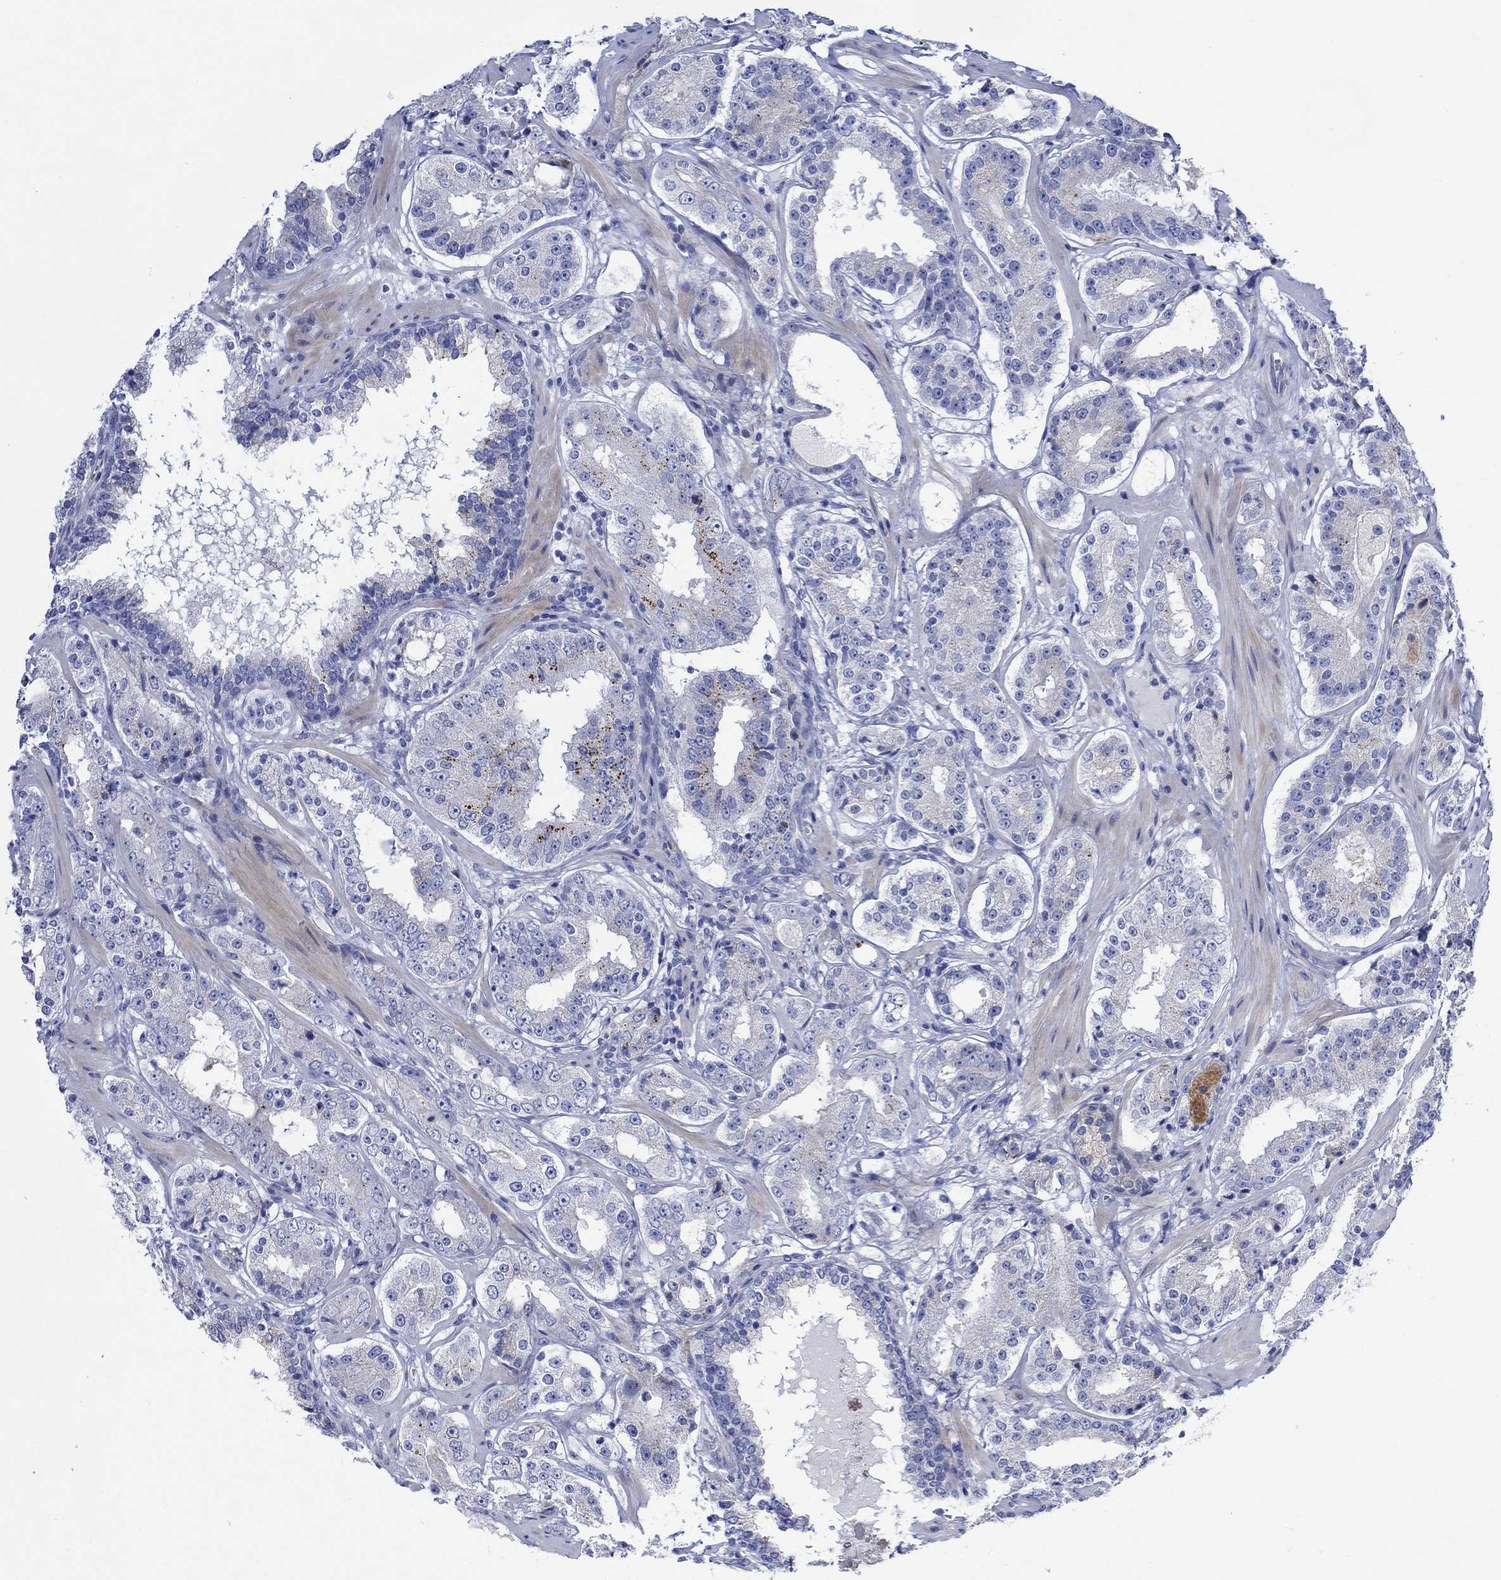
{"staining": {"intensity": "moderate", "quantity": "<25%", "location": "cytoplasmic/membranous"}, "tissue": "prostate cancer", "cell_type": "Tumor cells", "image_type": "cancer", "snomed": [{"axis": "morphology", "description": "Adenocarcinoma, Low grade"}, {"axis": "topography", "description": "Prostate"}], "caption": "A high-resolution micrograph shows immunohistochemistry (IHC) staining of prostate cancer (adenocarcinoma (low-grade)), which displays moderate cytoplasmic/membranous staining in about <25% of tumor cells.", "gene": "NRIP3", "patient": {"sex": "male", "age": 60}}